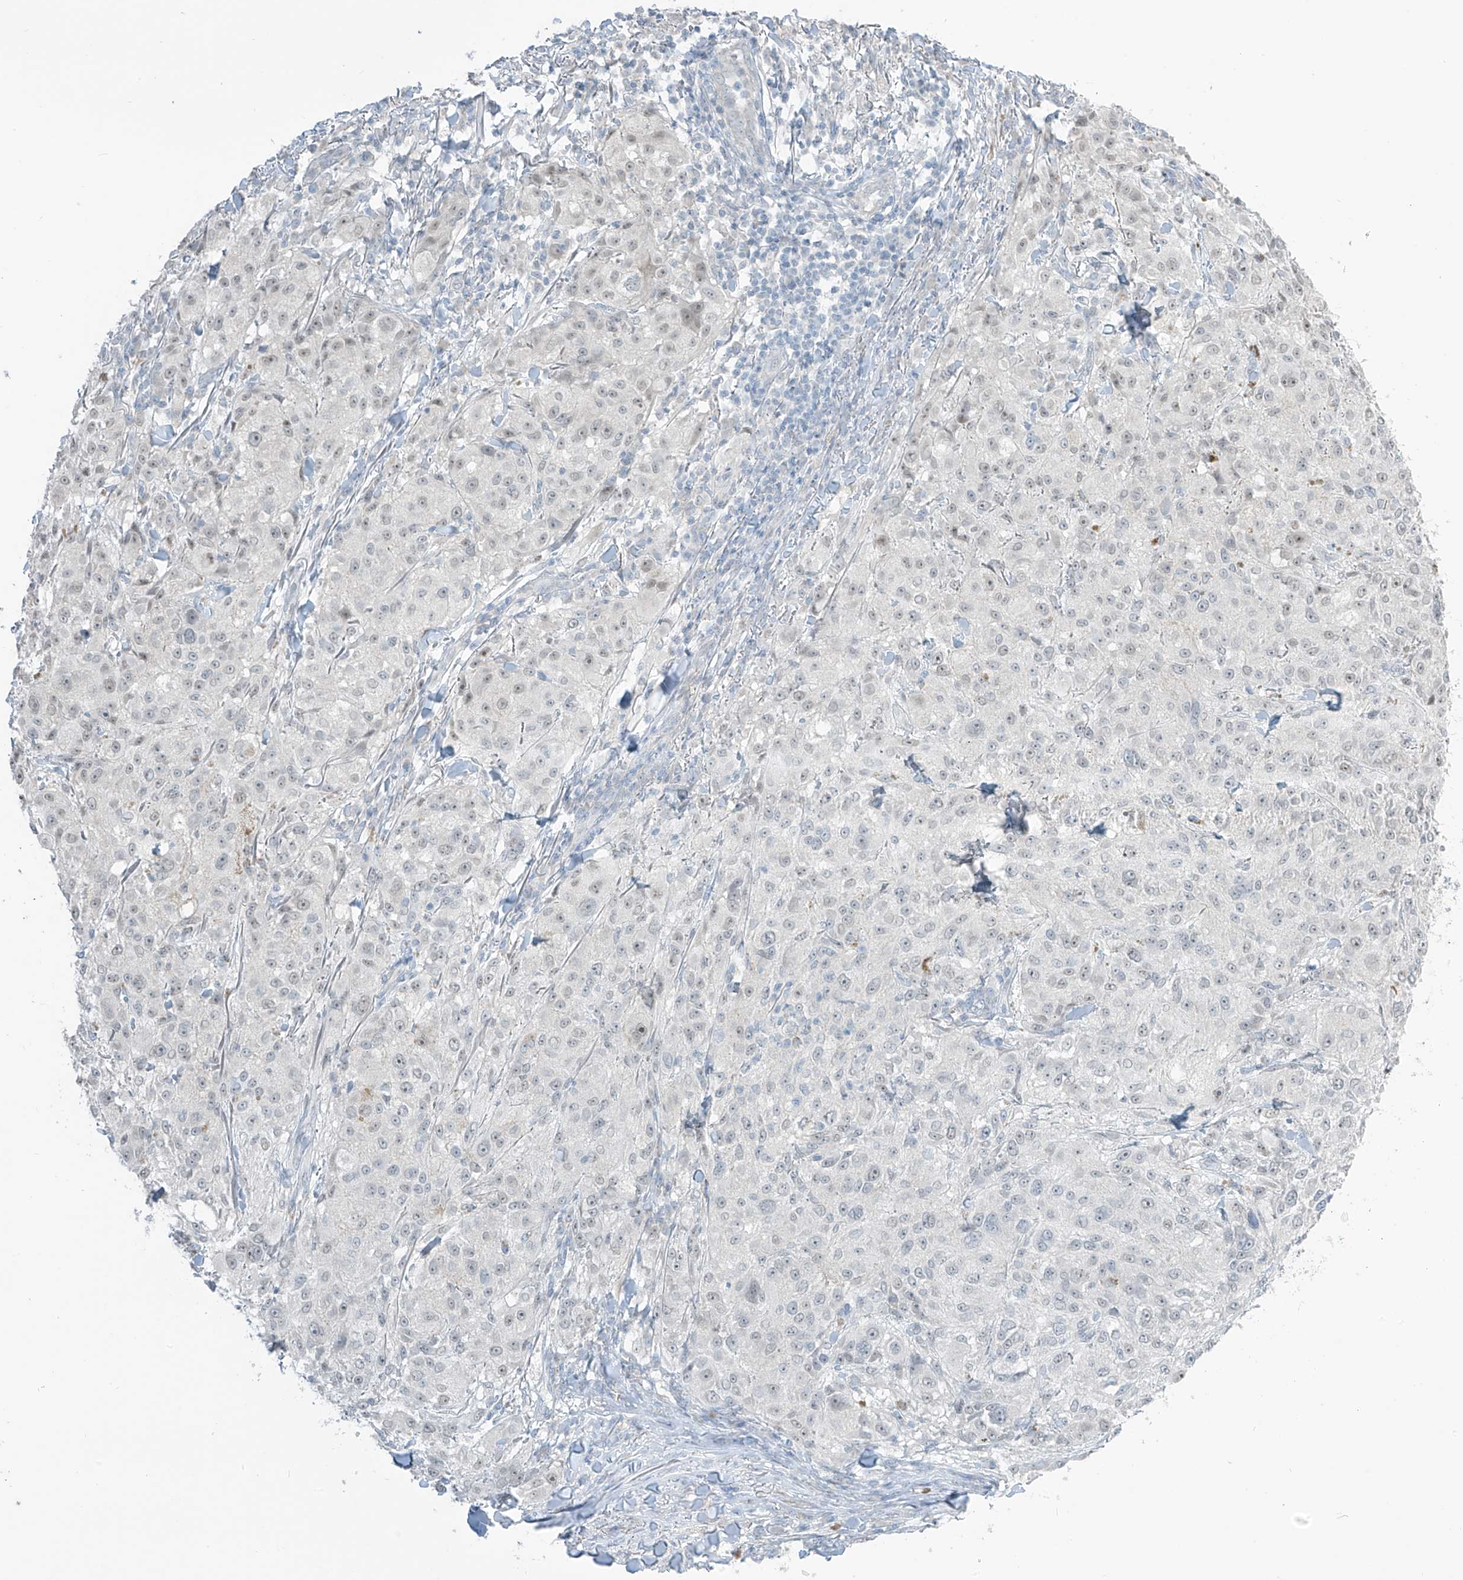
{"staining": {"intensity": "weak", "quantity": "<25%", "location": "nuclear"}, "tissue": "melanoma", "cell_type": "Tumor cells", "image_type": "cancer", "snomed": [{"axis": "morphology", "description": "Necrosis, NOS"}, {"axis": "morphology", "description": "Malignant melanoma, NOS"}, {"axis": "topography", "description": "Skin"}], "caption": "This is an immunohistochemistry (IHC) photomicrograph of human melanoma. There is no staining in tumor cells.", "gene": "PRDM6", "patient": {"sex": "female", "age": 87}}